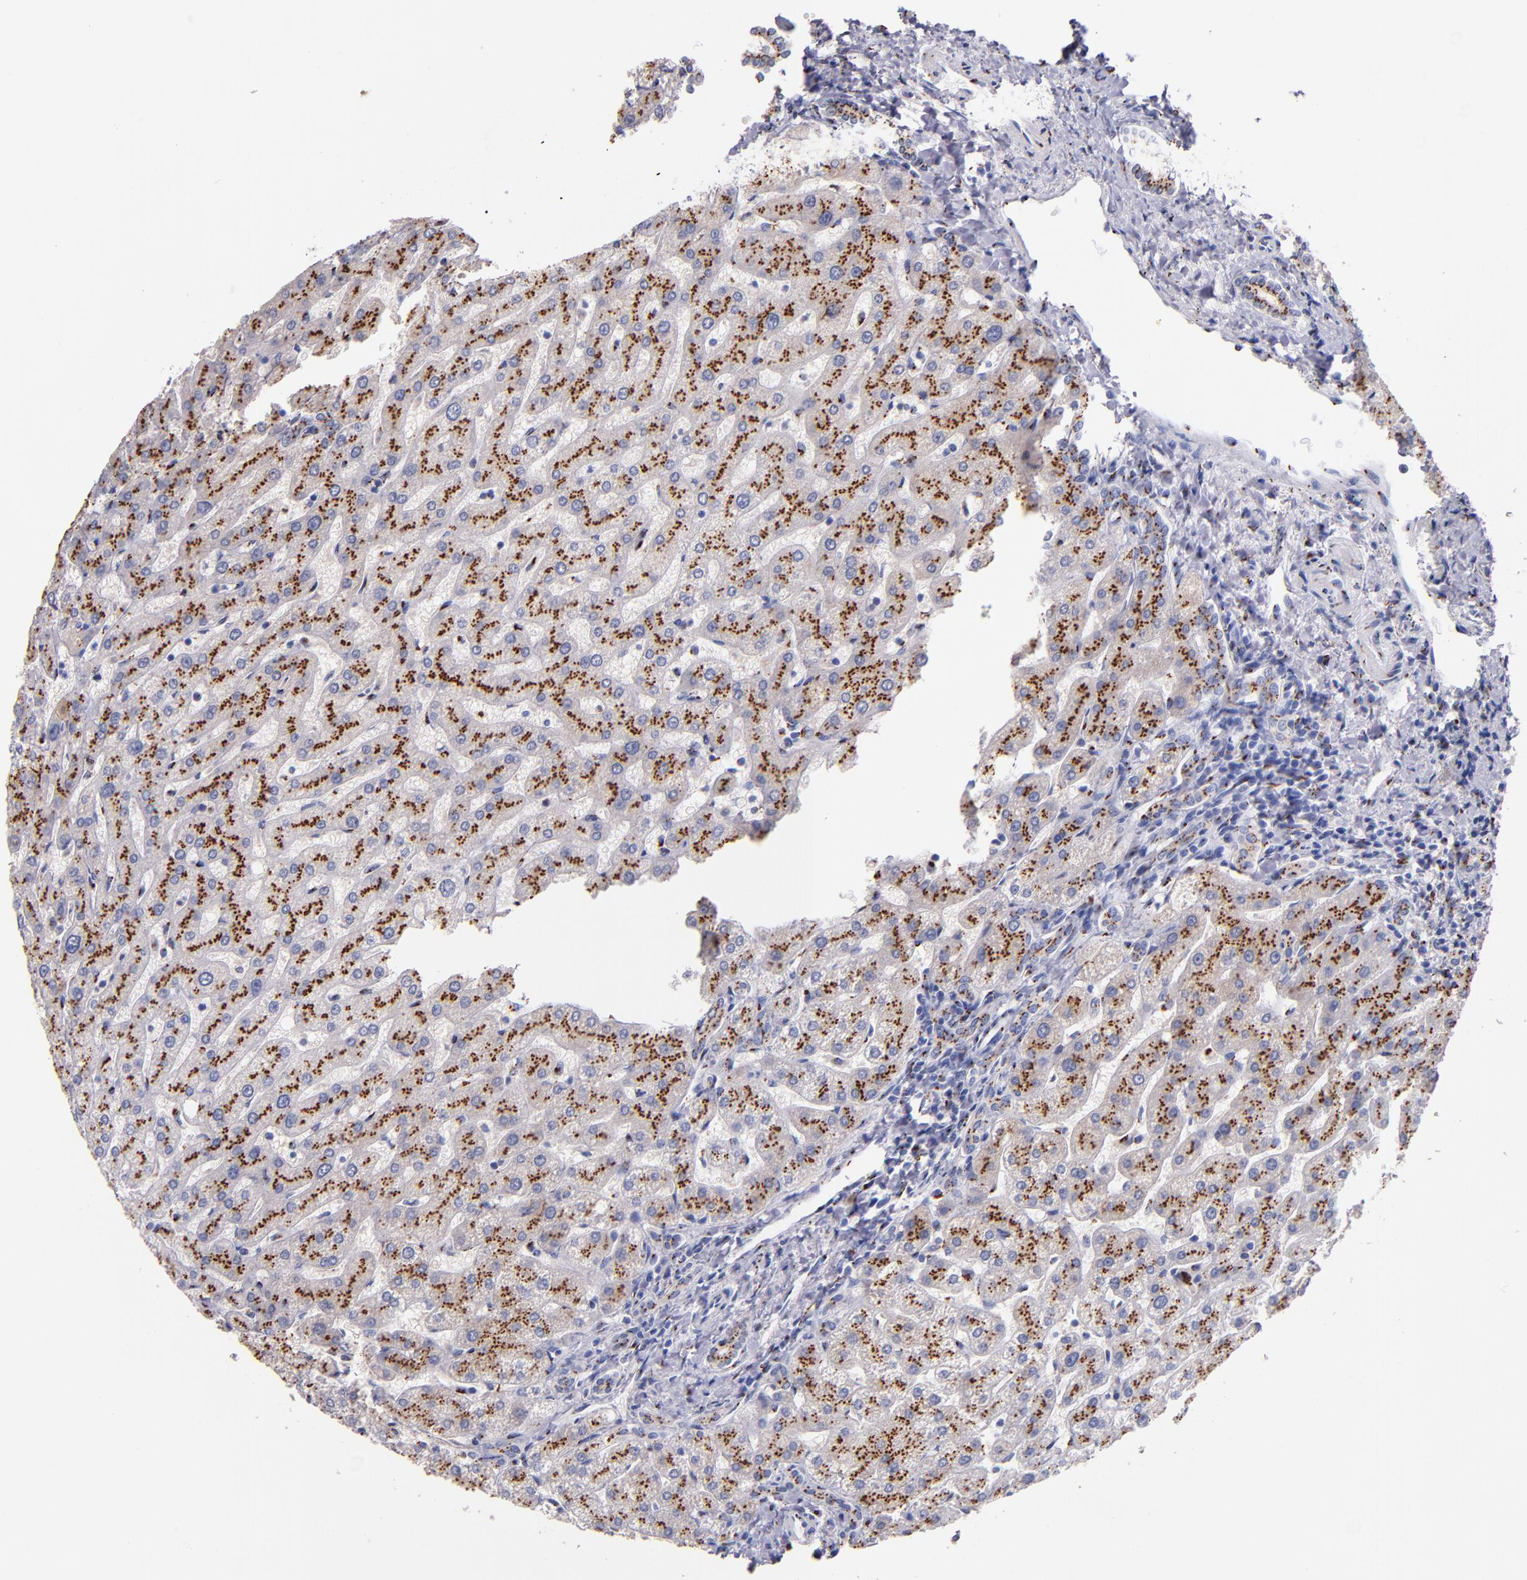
{"staining": {"intensity": "strong", "quantity": ">75%", "location": "cytoplasmic/membranous"}, "tissue": "liver", "cell_type": "Cholangiocytes", "image_type": "normal", "snomed": [{"axis": "morphology", "description": "Normal tissue, NOS"}, {"axis": "topography", "description": "Liver"}], "caption": "Immunohistochemical staining of benign human liver displays high levels of strong cytoplasmic/membranous expression in about >75% of cholangiocytes.", "gene": "GOLIM4", "patient": {"sex": "male", "age": 67}}